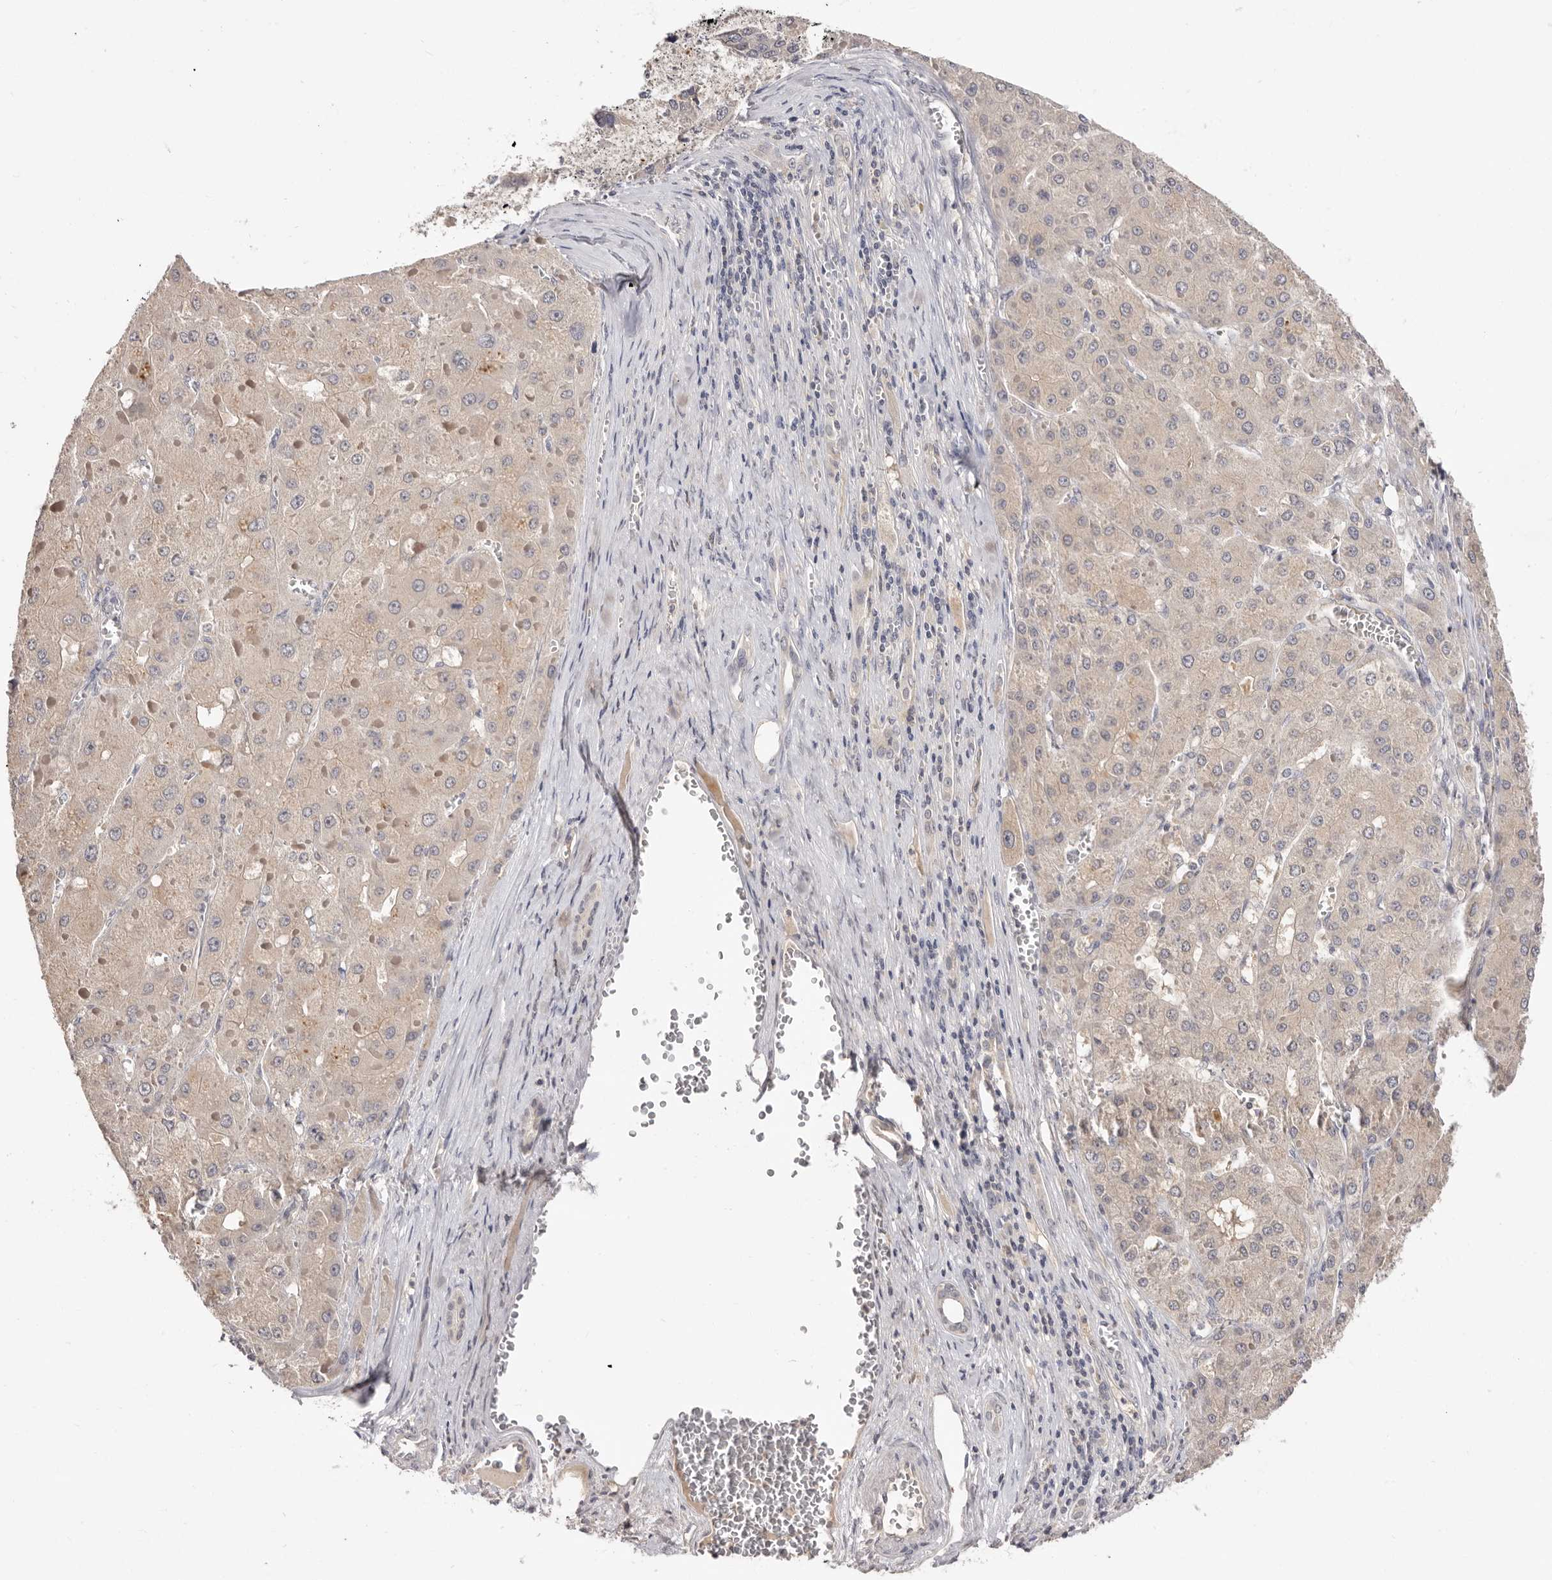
{"staining": {"intensity": "weak", "quantity": "<25%", "location": "cytoplasmic/membranous"}, "tissue": "liver cancer", "cell_type": "Tumor cells", "image_type": "cancer", "snomed": [{"axis": "morphology", "description": "Carcinoma, Hepatocellular, NOS"}, {"axis": "topography", "description": "Liver"}], "caption": "Histopathology image shows no significant protein expression in tumor cells of liver cancer (hepatocellular carcinoma).", "gene": "DOP1A", "patient": {"sex": "female", "age": 73}}